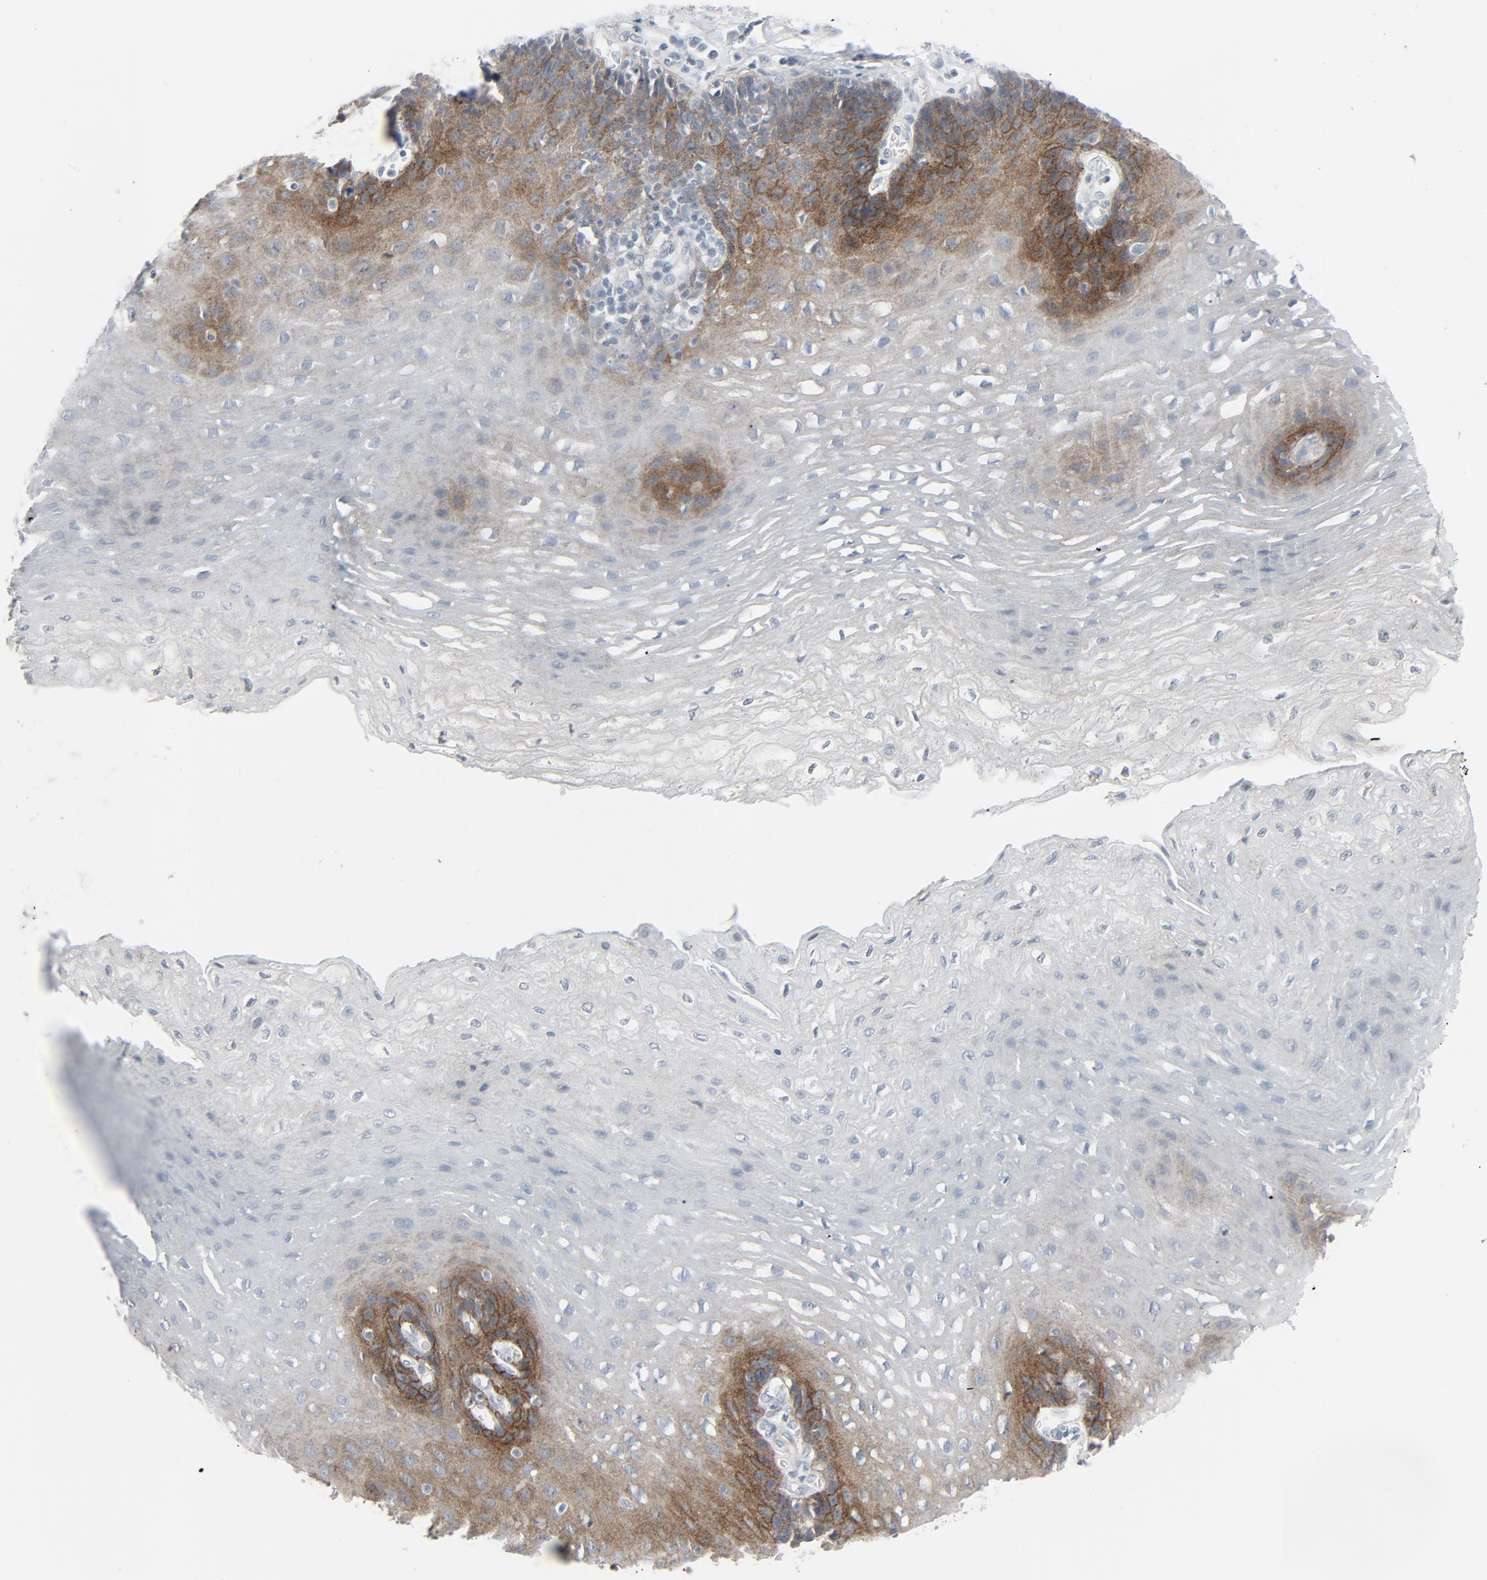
{"staining": {"intensity": "moderate", "quantity": "25%-75%", "location": "cytoplasmic/membranous"}, "tissue": "esophagus", "cell_type": "Squamous epithelial cells", "image_type": "normal", "snomed": [{"axis": "morphology", "description": "Normal tissue, NOS"}, {"axis": "topography", "description": "Esophagus"}], "caption": "IHC micrograph of normal esophagus: human esophagus stained using IHC exhibits medium levels of moderate protein expression localized specifically in the cytoplasmic/membranous of squamous epithelial cells, appearing as a cytoplasmic/membranous brown color.", "gene": "FGFR3", "patient": {"sex": "female", "age": 72}}